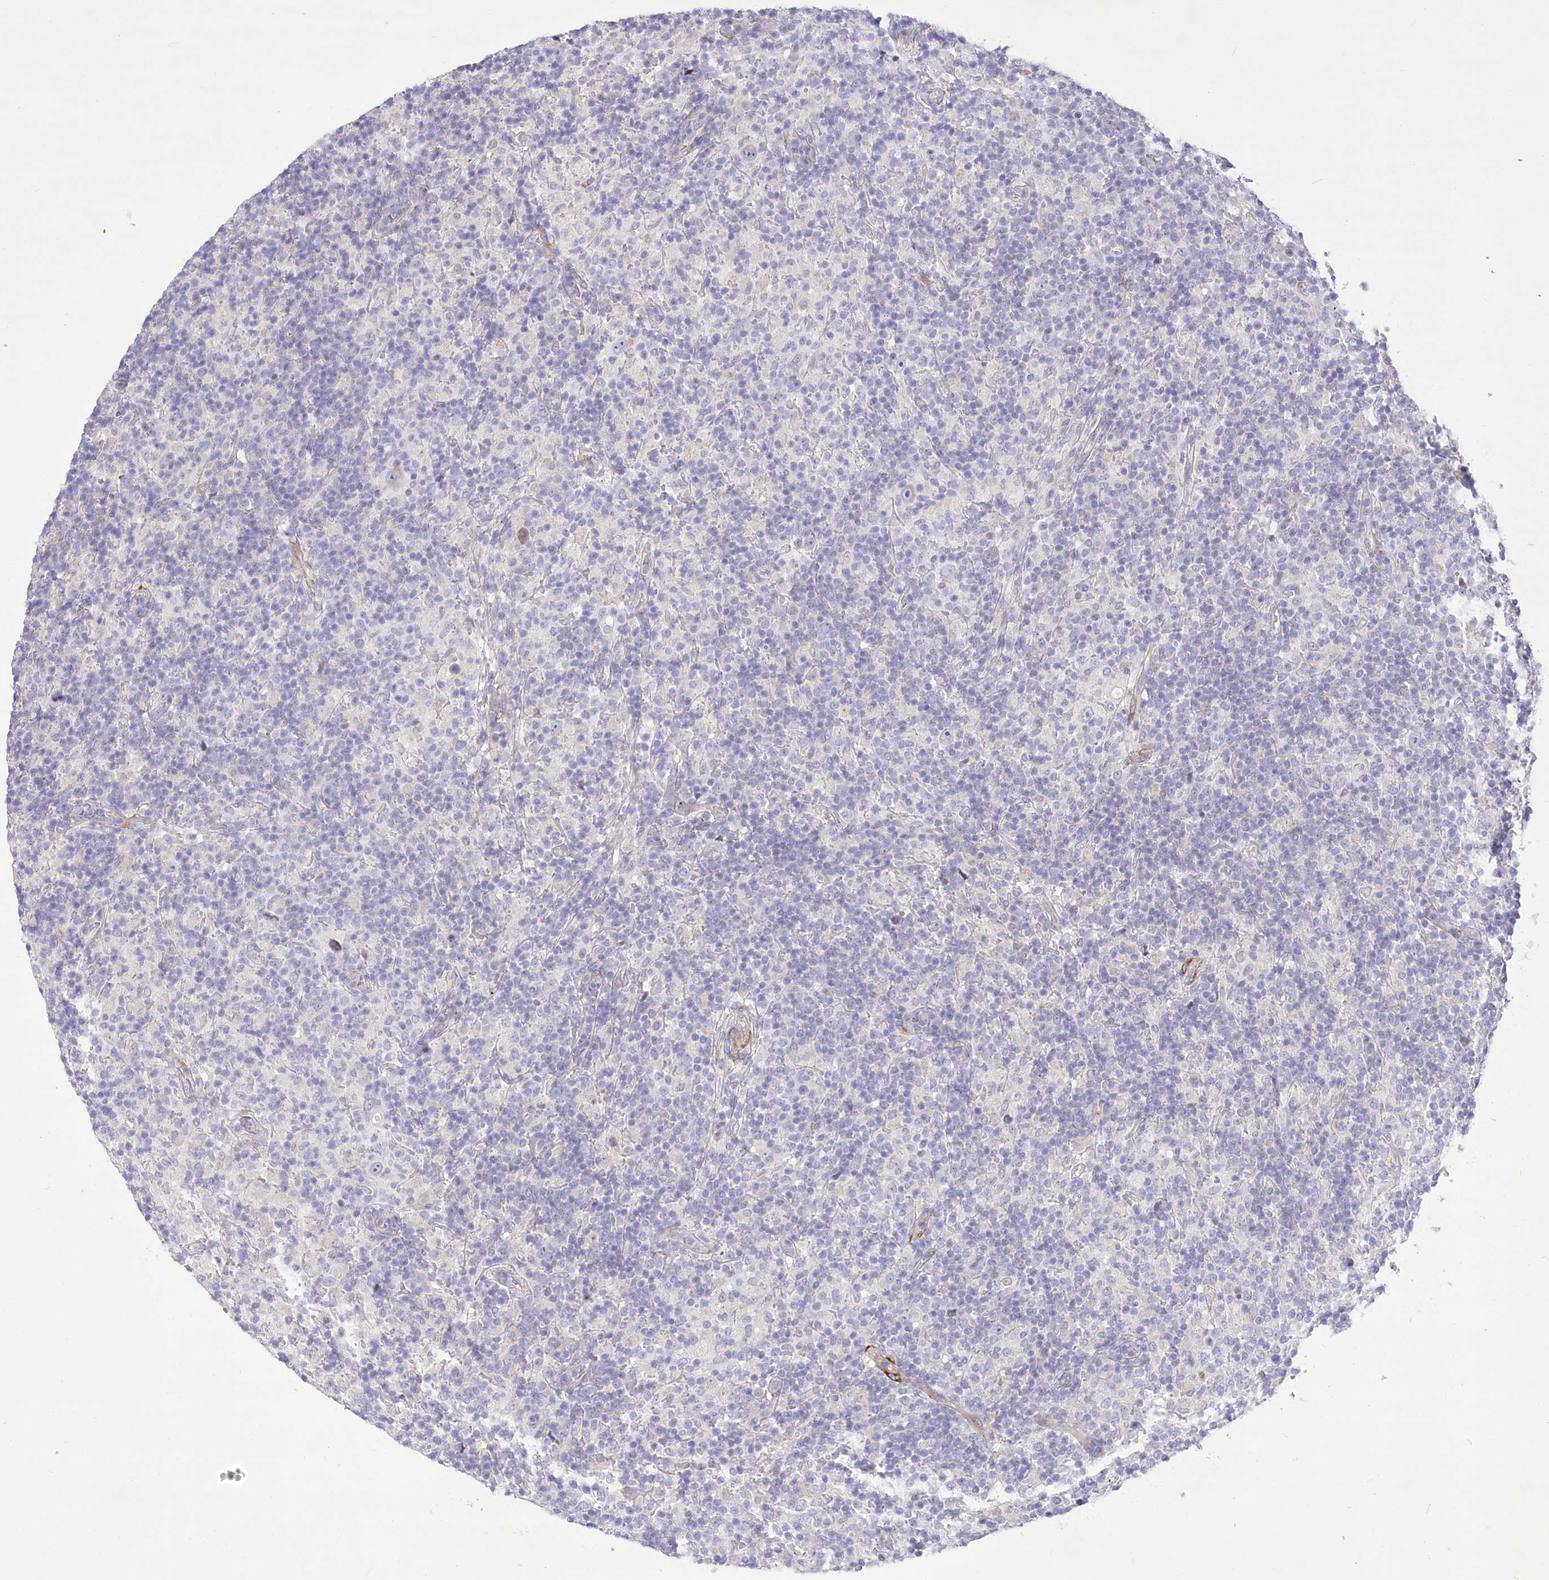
{"staining": {"intensity": "negative", "quantity": "none", "location": "none"}, "tissue": "lymphoma", "cell_type": "Tumor cells", "image_type": "cancer", "snomed": [{"axis": "morphology", "description": "Hodgkin's disease, NOS"}, {"axis": "topography", "description": "Lymph node"}], "caption": "Human Hodgkin's disease stained for a protein using immunohistochemistry (IHC) demonstrates no expression in tumor cells.", "gene": "ANGPTL3", "patient": {"sex": "male", "age": 70}}